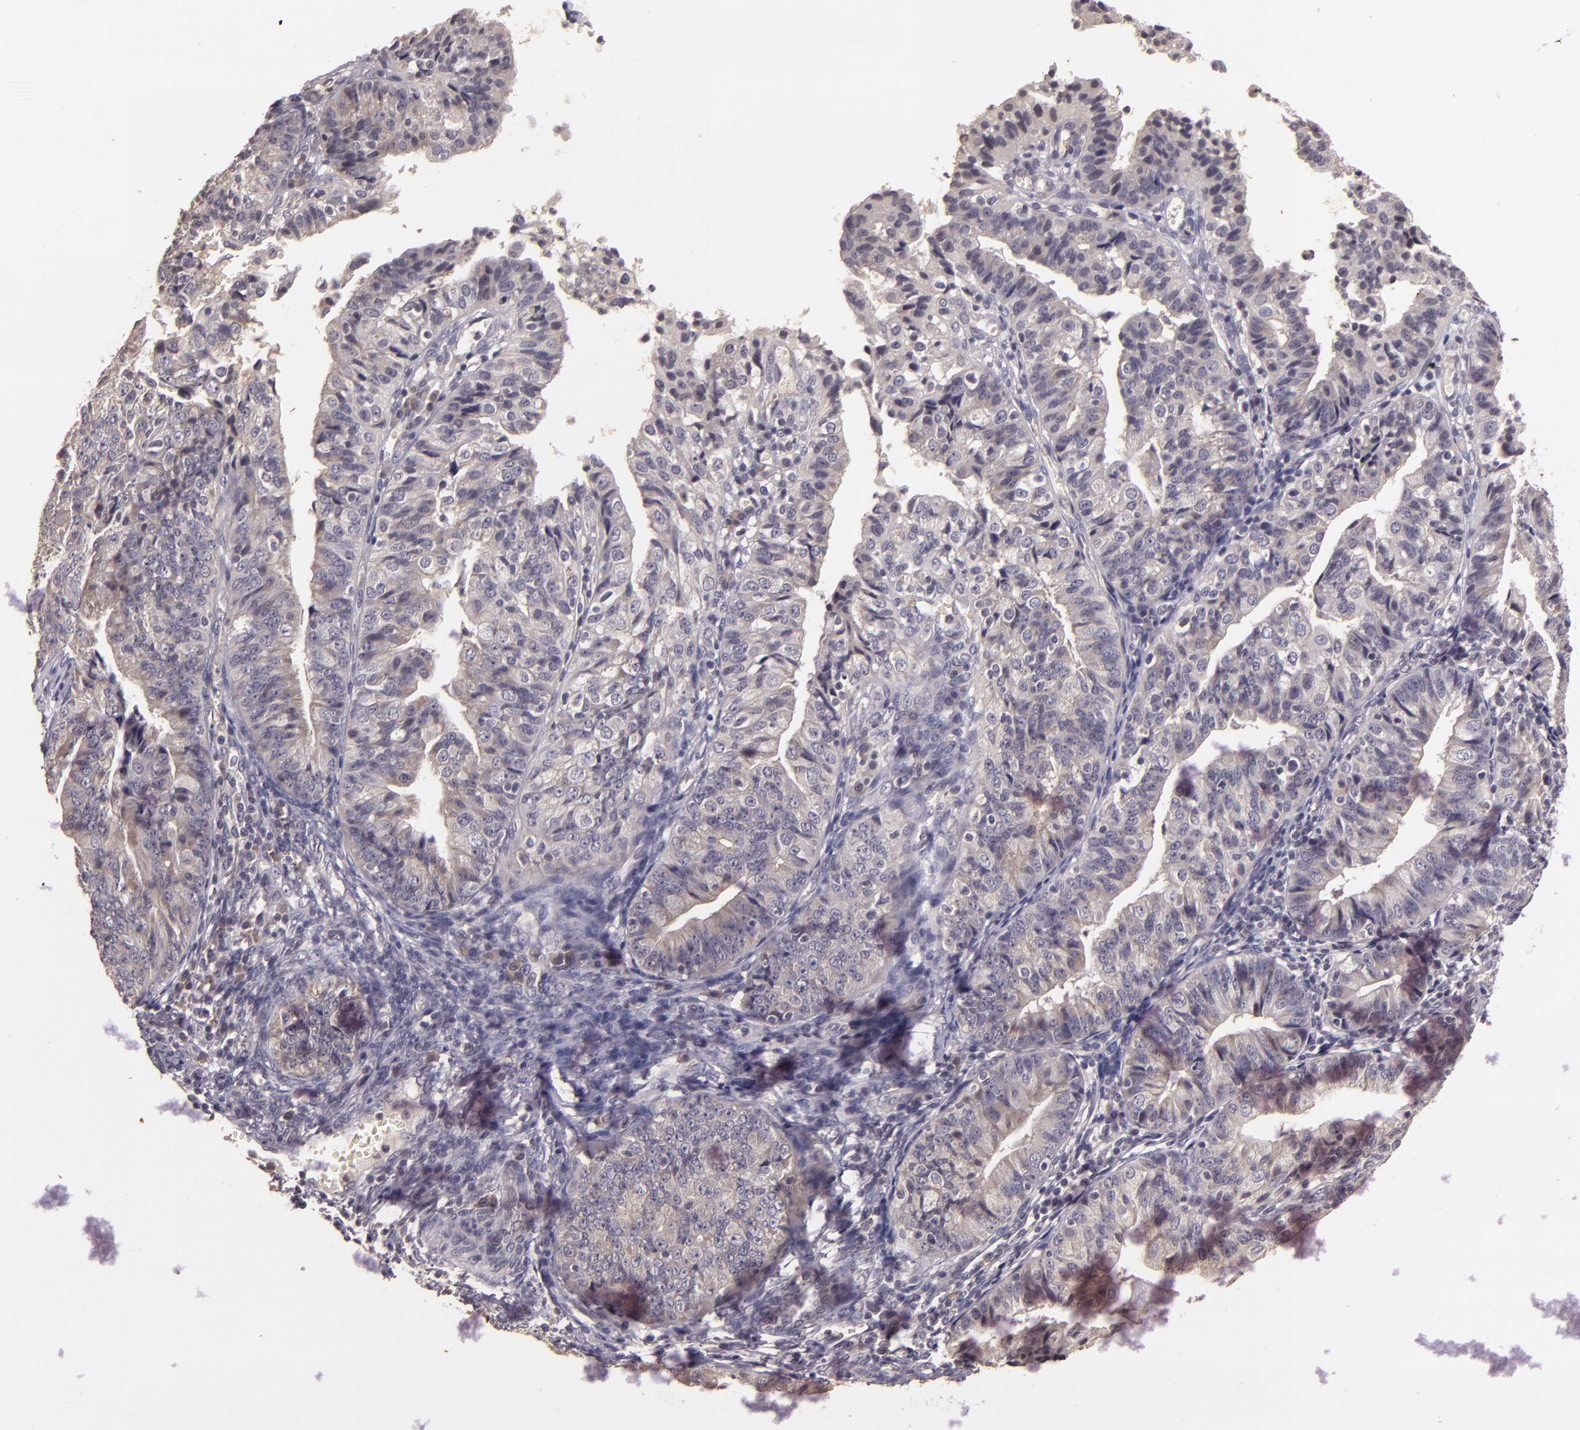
{"staining": {"intensity": "negative", "quantity": "none", "location": "none"}, "tissue": "endometrial cancer", "cell_type": "Tumor cells", "image_type": "cancer", "snomed": [{"axis": "morphology", "description": "Adenocarcinoma, NOS"}, {"axis": "topography", "description": "Endometrium"}], "caption": "Immunohistochemistry (IHC) image of neoplastic tissue: human endometrial adenocarcinoma stained with DAB demonstrates no significant protein expression in tumor cells.", "gene": "TFF1", "patient": {"sex": "female", "age": 56}}